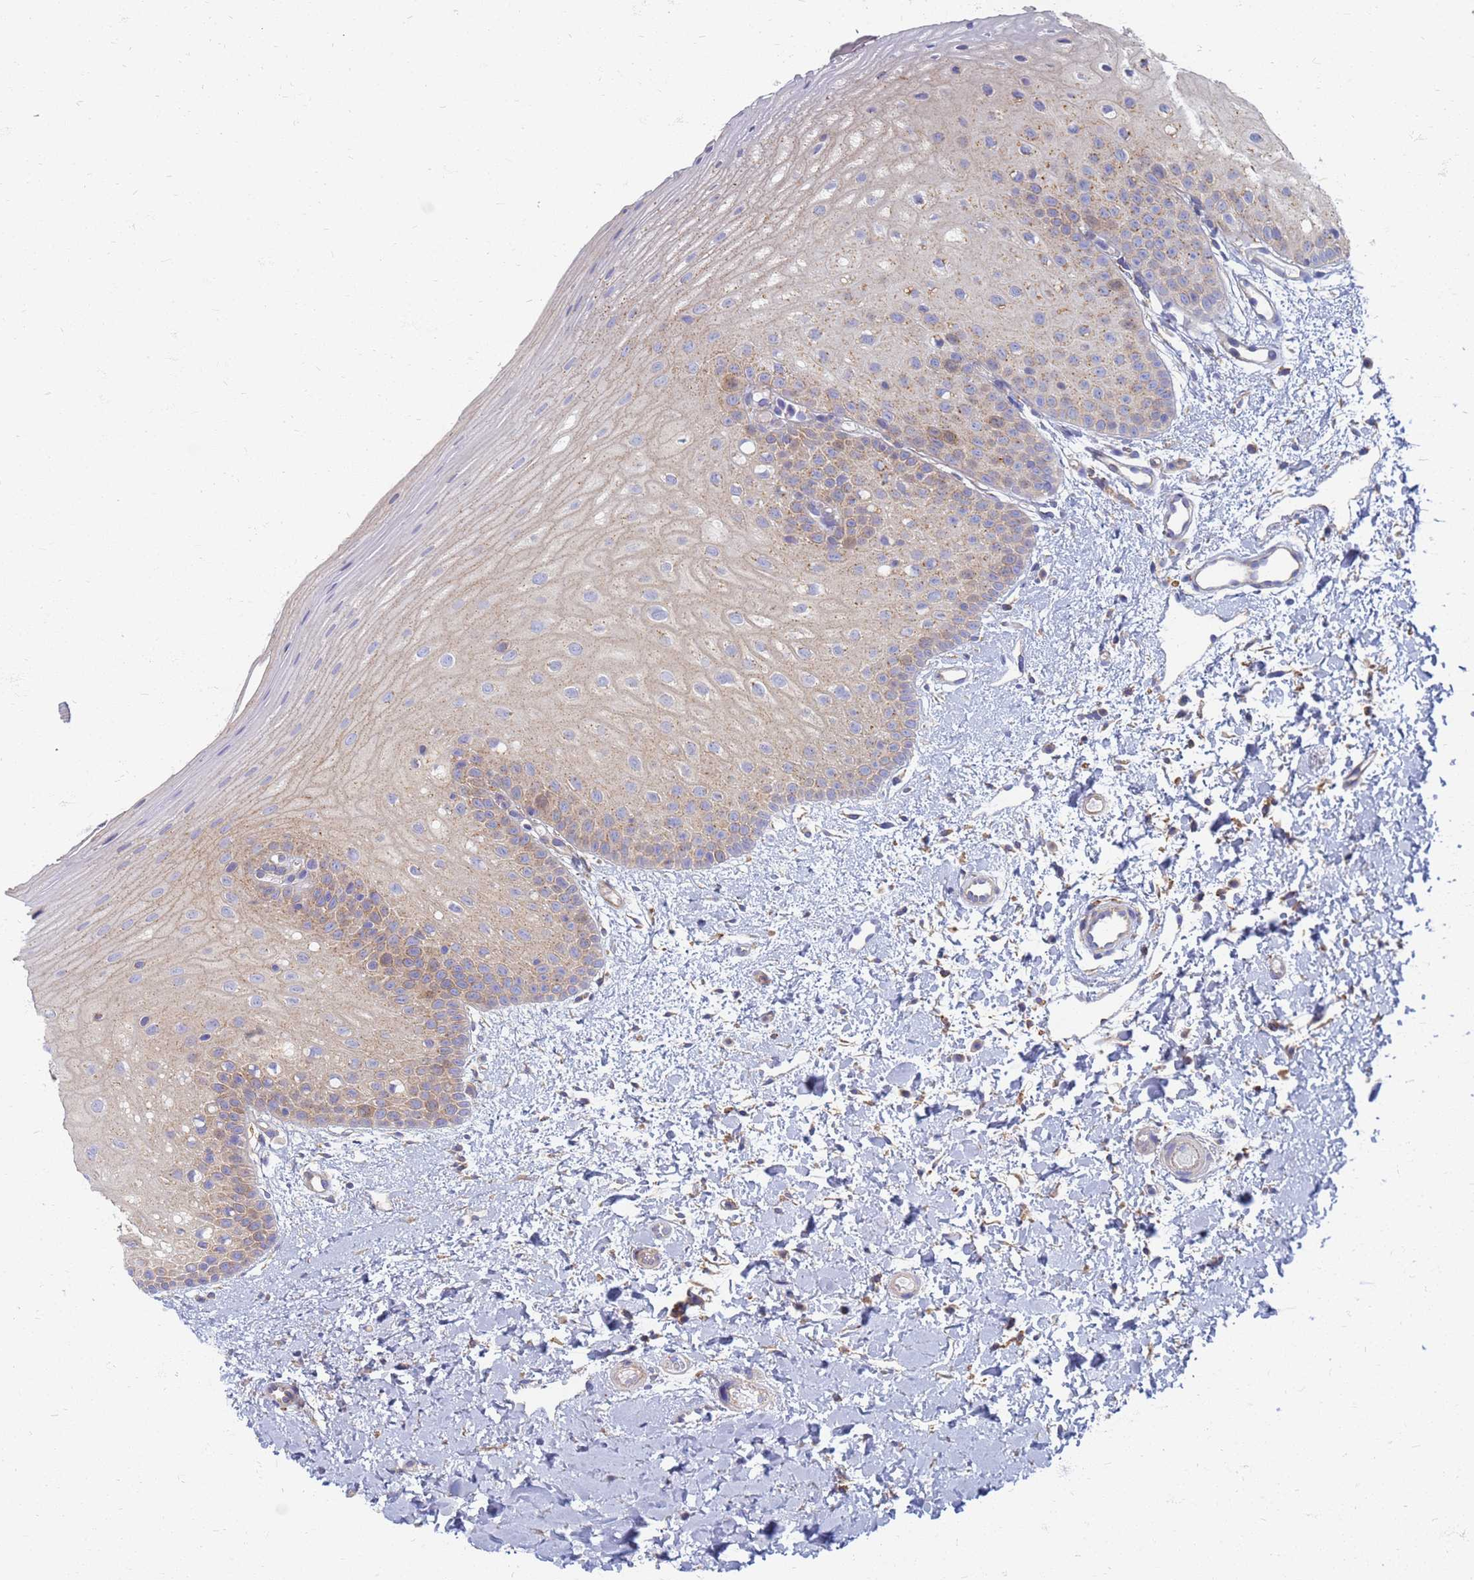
{"staining": {"intensity": "weak", "quantity": "25%-75%", "location": "cytoplasmic/membranous"}, "tissue": "oral mucosa", "cell_type": "Squamous epithelial cells", "image_type": "normal", "snomed": [{"axis": "morphology", "description": "Normal tissue, NOS"}, {"axis": "topography", "description": "Oral tissue"}], "caption": "Immunohistochemical staining of benign human oral mucosa reveals weak cytoplasmic/membranous protein staining in about 25%-75% of squamous epithelial cells. (brown staining indicates protein expression, while blue staining denotes nuclei).", "gene": "EEA1", "patient": {"sex": "female", "age": 67}}